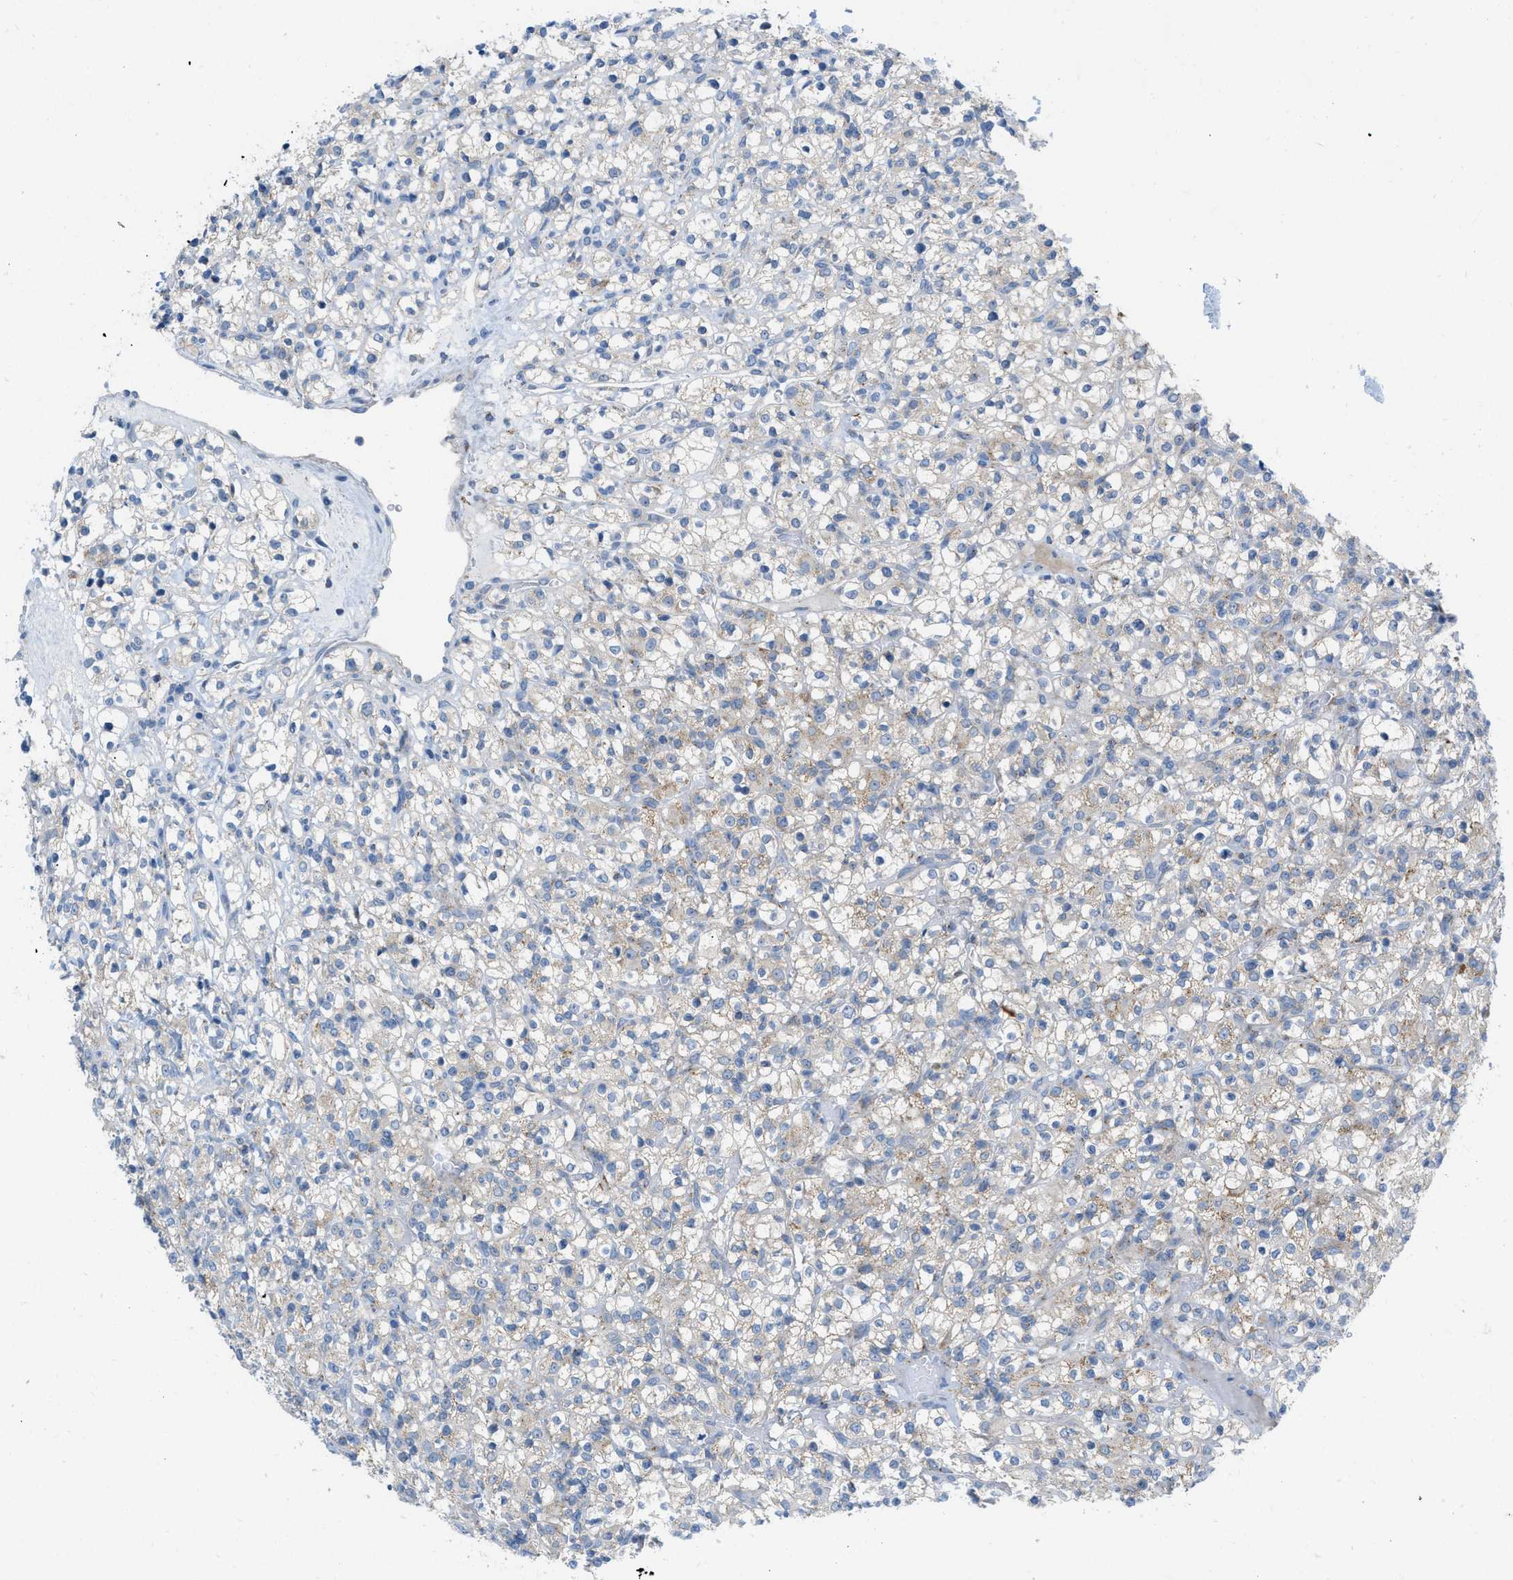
{"staining": {"intensity": "weak", "quantity": "25%-75%", "location": "cytoplasmic/membranous"}, "tissue": "renal cancer", "cell_type": "Tumor cells", "image_type": "cancer", "snomed": [{"axis": "morphology", "description": "Normal tissue, NOS"}, {"axis": "morphology", "description": "Adenocarcinoma, NOS"}, {"axis": "topography", "description": "Kidney"}], "caption": "Tumor cells show weak cytoplasmic/membranous staining in approximately 25%-75% of cells in renal cancer (adenocarcinoma). (DAB (3,3'-diaminobenzidine) = brown stain, brightfield microscopy at high magnification).", "gene": "RBBP9", "patient": {"sex": "female", "age": 72}}